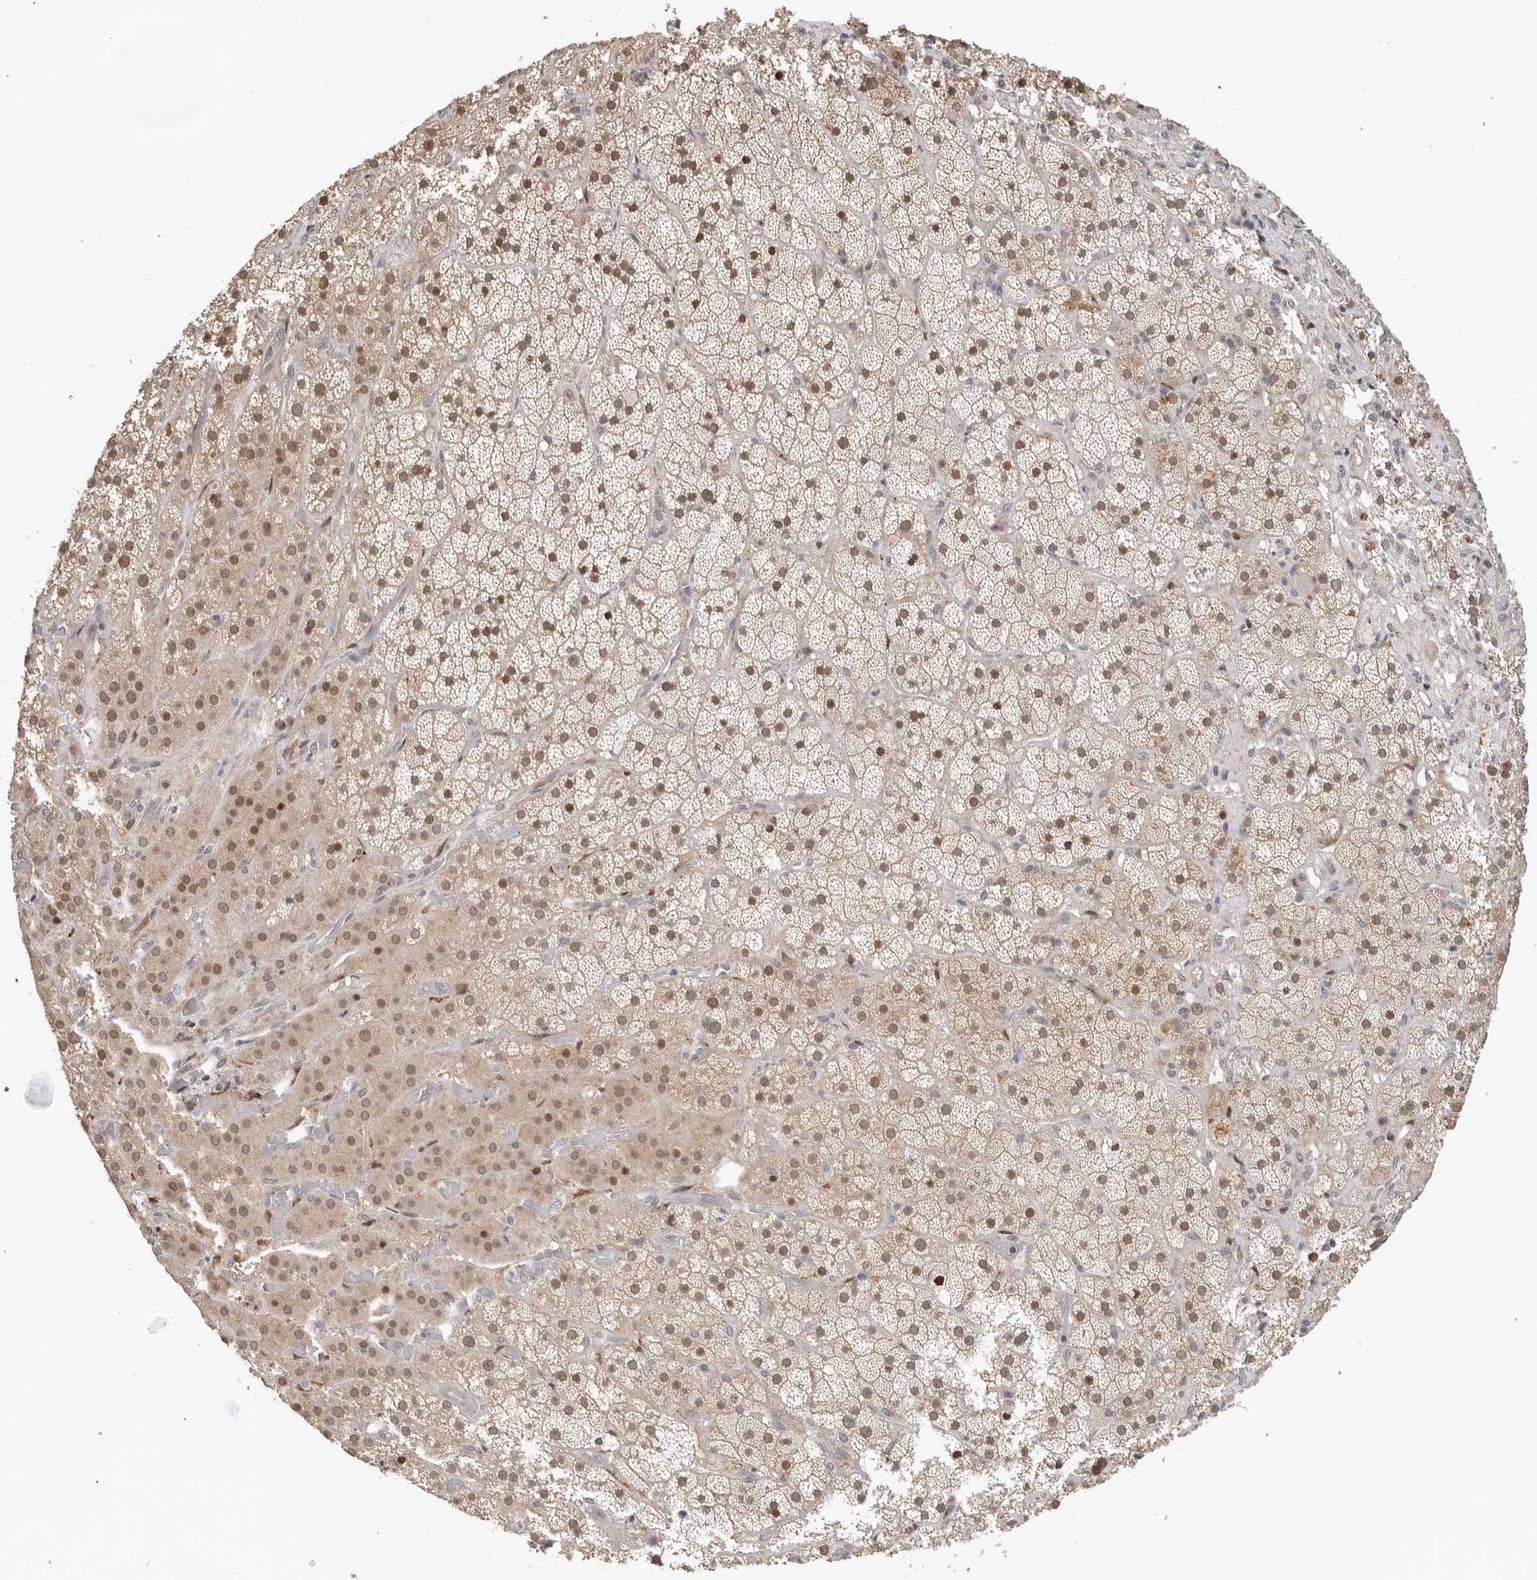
{"staining": {"intensity": "moderate", "quantity": "25%-75%", "location": "nuclear"}, "tissue": "adrenal gland", "cell_type": "Glandular cells", "image_type": "normal", "snomed": [{"axis": "morphology", "description": "Normal tissue, NOS"}, {"axis": "topography", "description": "Adrenal gland"}], "caption": "Immunohistochemical staining of normal human adrenal gland displays medium levels of moderate nuclear positivity in approximately 25%-75% of glandular cells.", "gene": "HENMT1", "patient": {"sex": "male", "age": 57}}